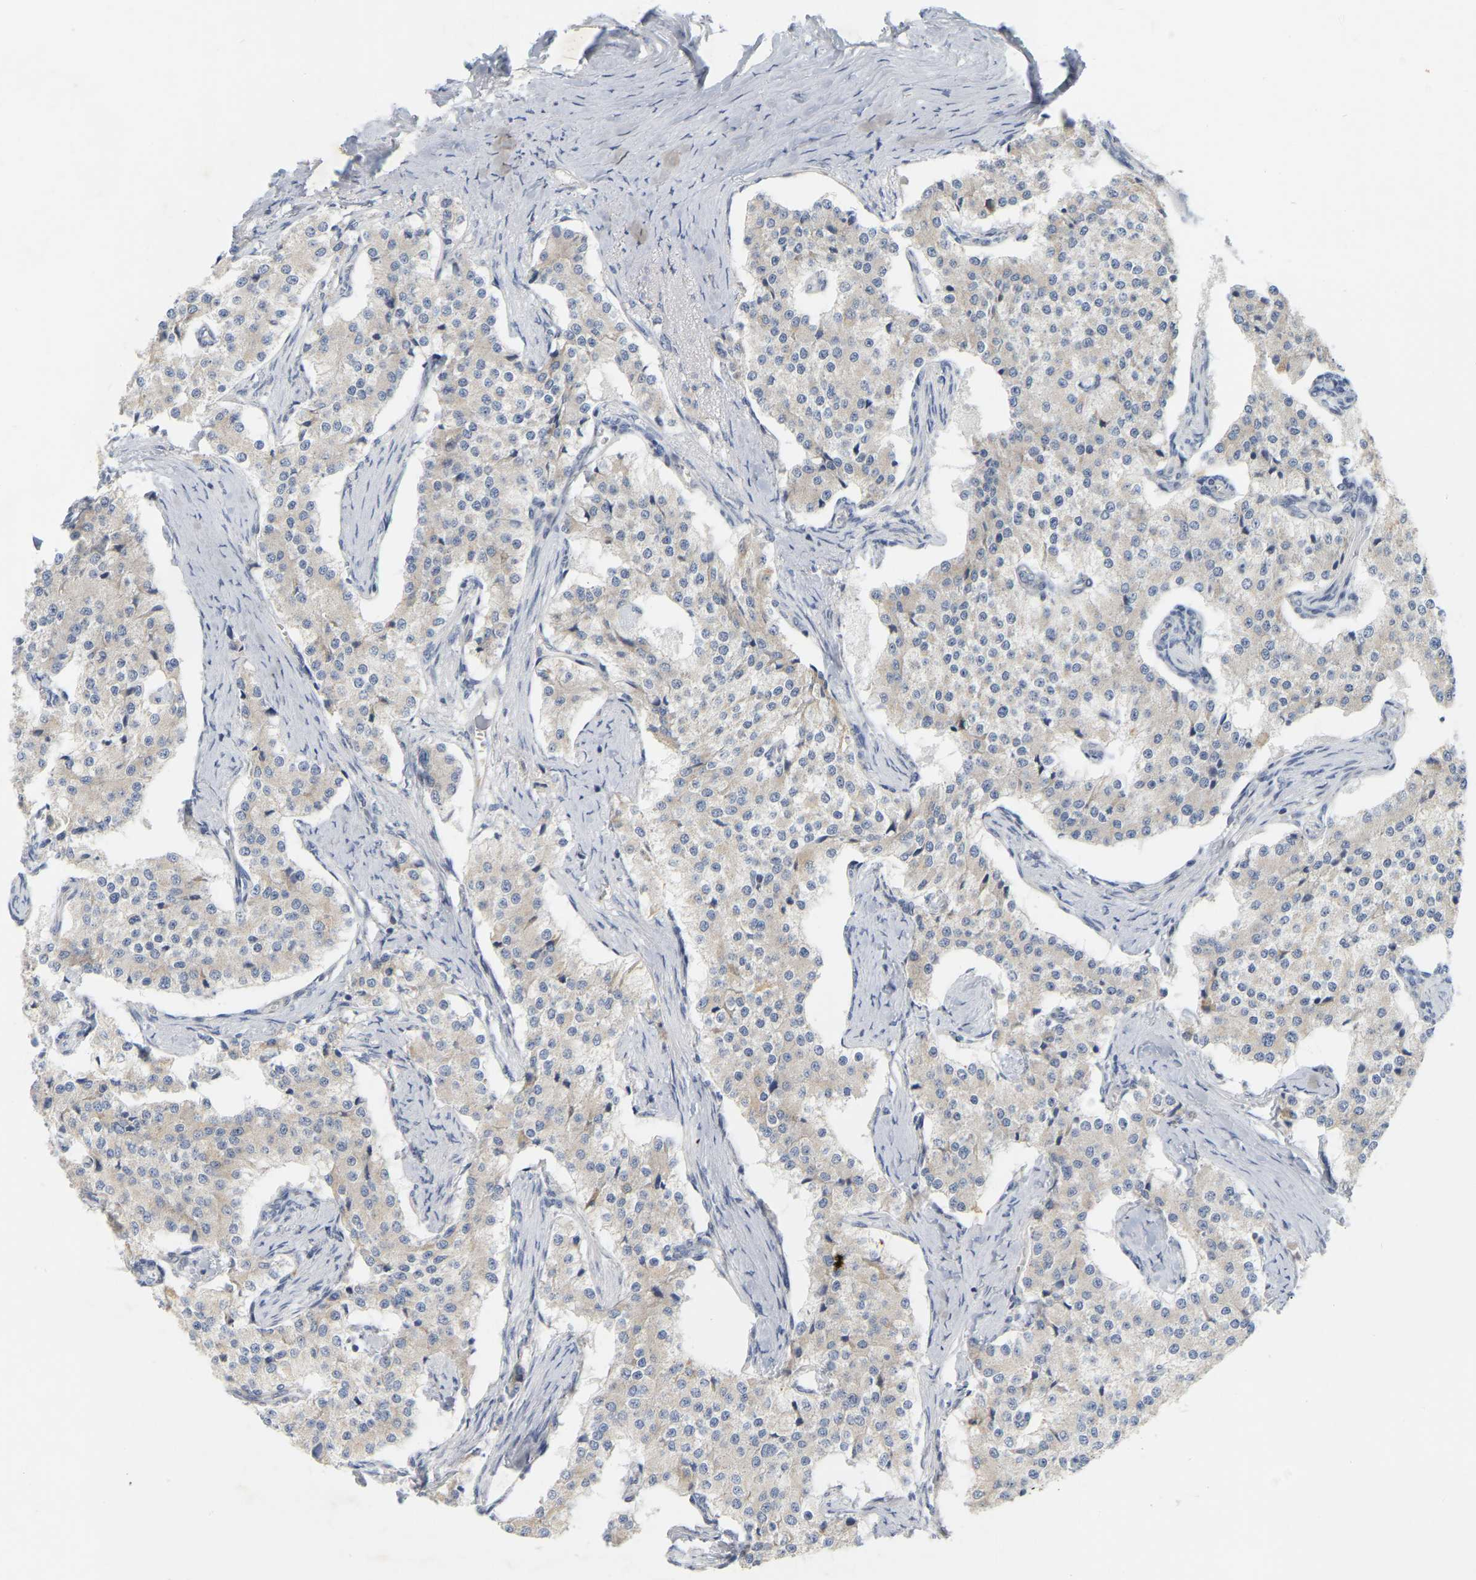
{"staining": {"intensity": "weak", "quantity": "25%-75%", "location": "cytoplasmic/membranous"}, "tissue": "carcinoid", "cell_type": "Tumor cells", "image_type": "cancer", "snomed": [{"axis": "morphology", "description": "Carcinoid, malignant, NOS"}, {"axis": "topography", "description": "Colon"}], "caption": "About 25%-75% of tumor cells in human carcinoid exhibit weak cytoplasmic/membranous protein expression as visualized by brown immunohistochemical staining.", "gene": "MINDY4", "patient": {"sex": "female", "age": 52}}